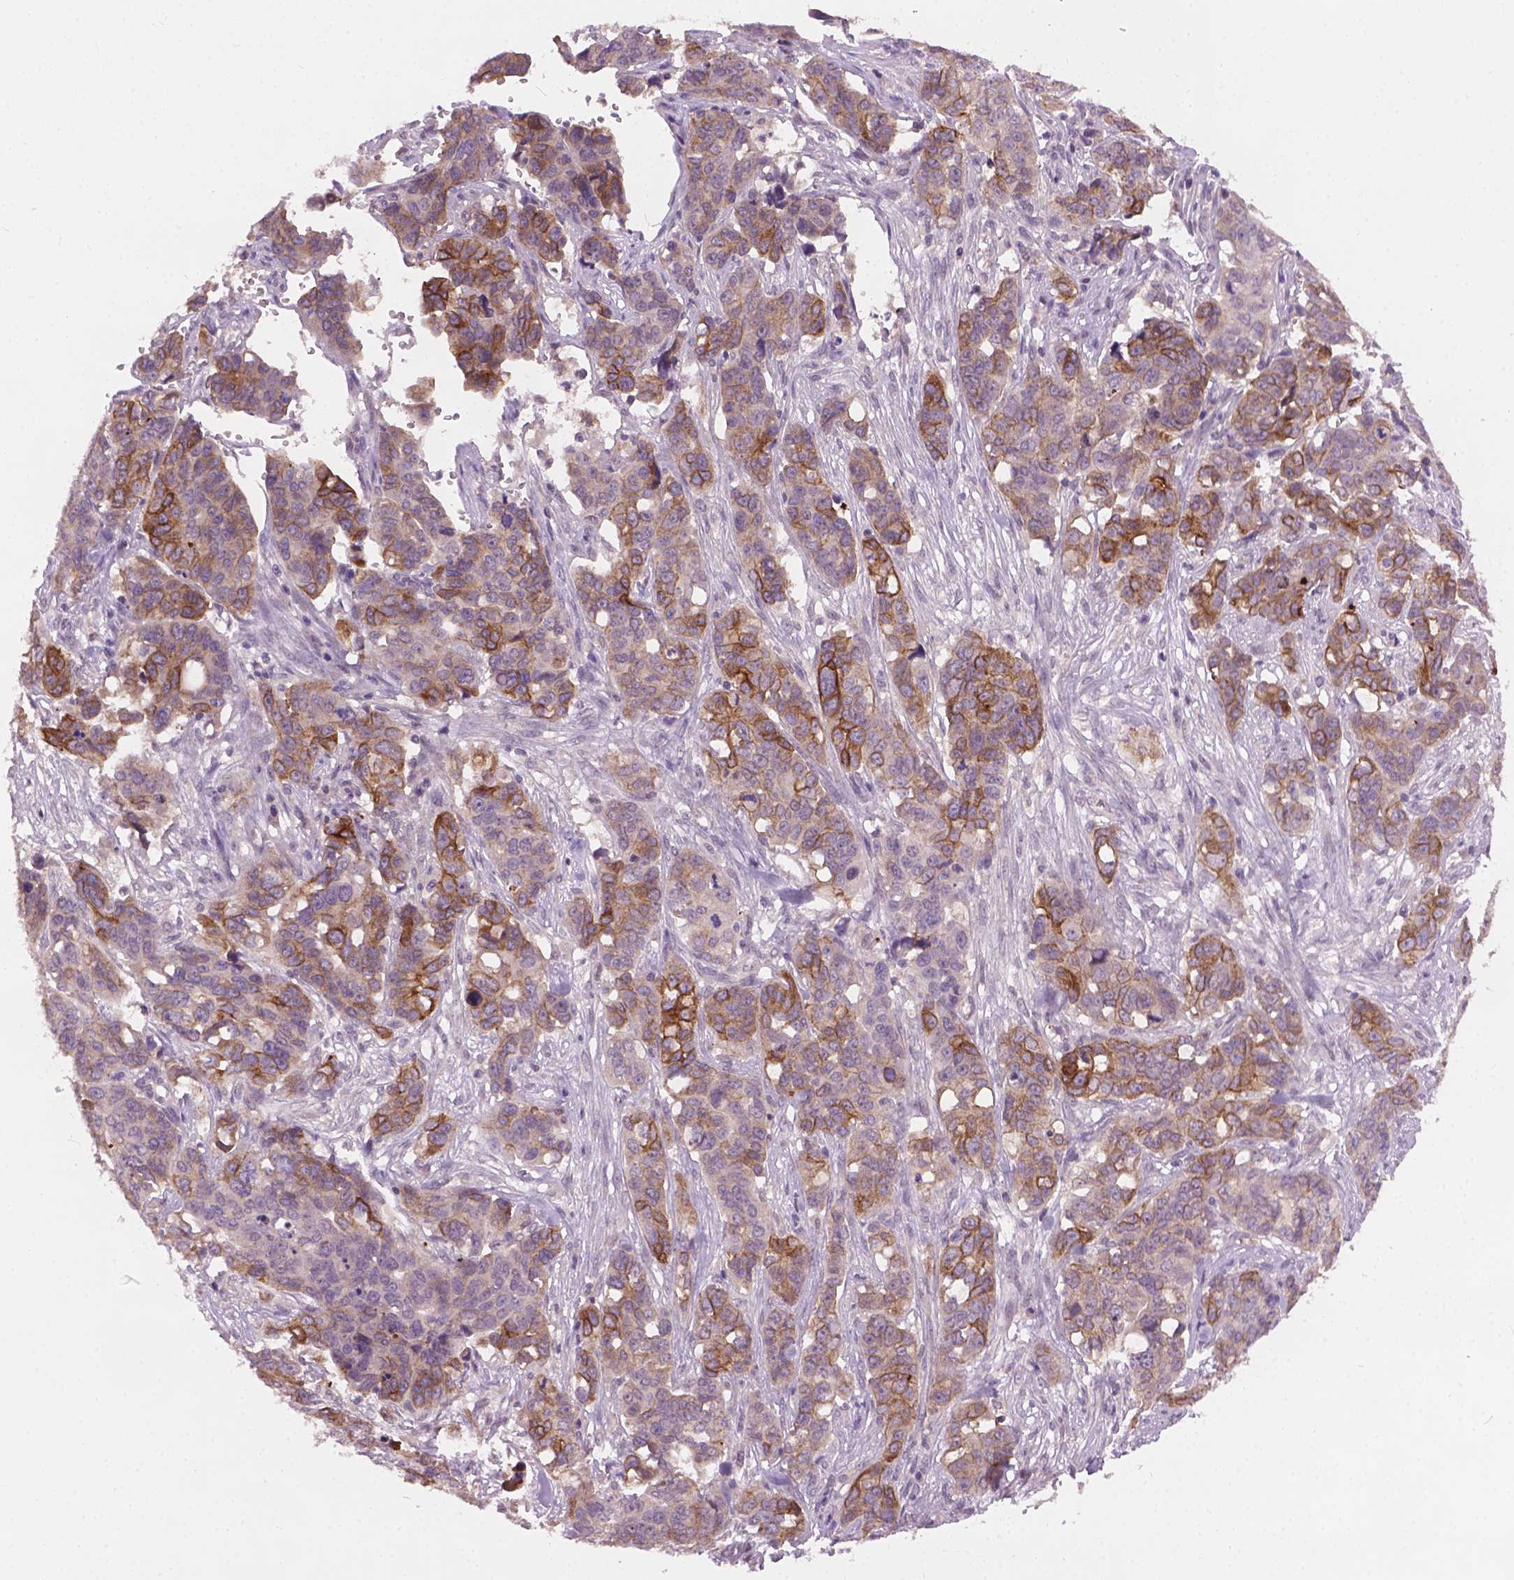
{"staining": {"intensity": "moderate", "quantity": "<25%", "location": "cytoplasmic/membranous"}, "tissue": "ovarian cancer", "cell_type": "Tumor cells", "image_type": "cancer", "snomed": [{"axis": "morphology", "description": "Carcinoma, endometroid"}, {"axis": "topography", "description": "Ovary"}], "caption": "Immunohistochemistry (IHC) image of neoplastic tissue: human ovarian endometroid carcinoma stained using immunohistochemistry (IHC) demonstrates low levels of moderate protein expression localized specifically in the cytoplasmic/membranous of tumor cells, appearing as a cytoplasmic/membranous brown color.", "gene": "KRT17", "patient": {"sex": "female", "age": 78}}